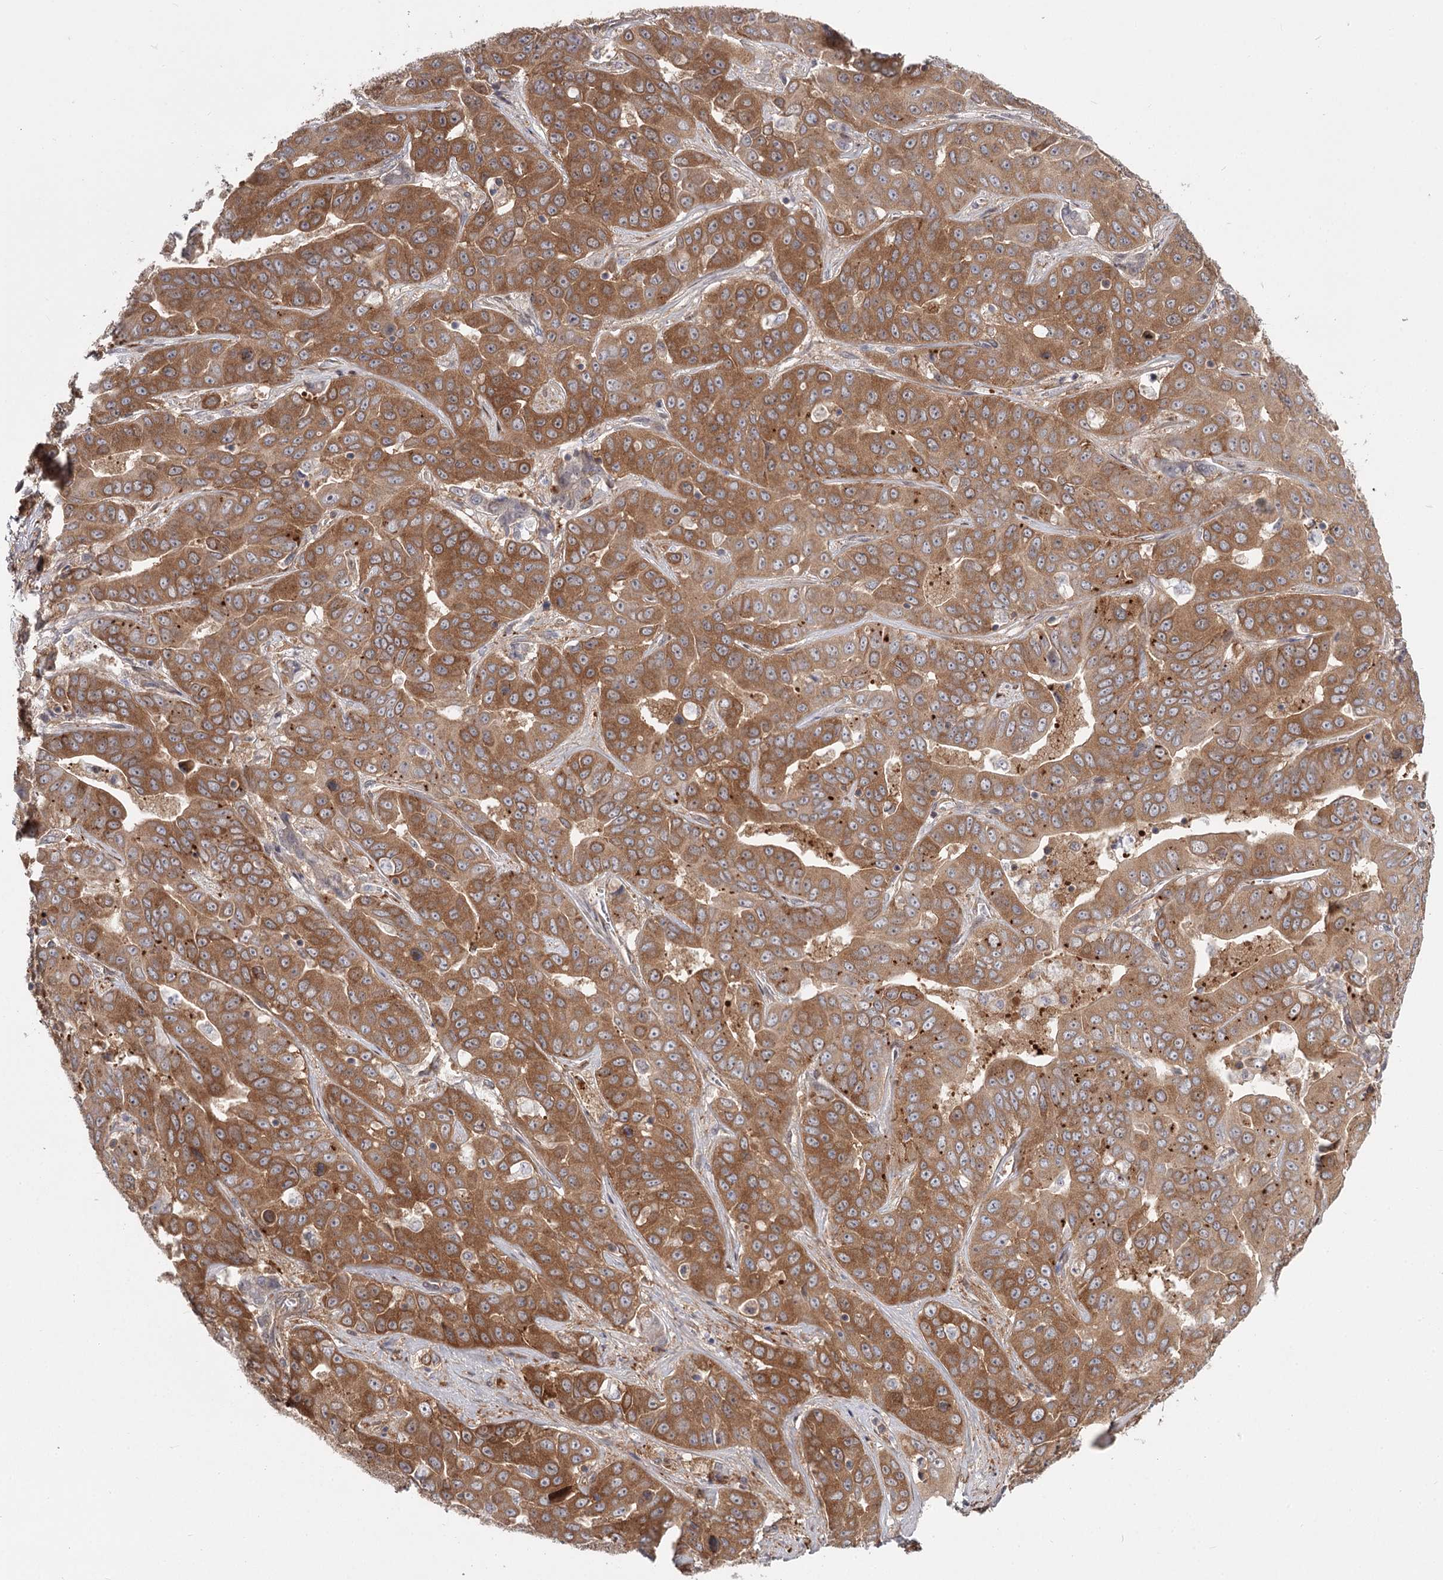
{"staining": {"intensity": "moderate", "quantity": ">75%", "location": "cytoplasmic/membranous"}, "tissue": "liver cancer", "cell_type": "Tumor cells", "image_type": "cancer", "snomed": [{"axis": "morphology", "description": "Cholangiocarcinoma"}, {"axis": "topography", "description": "Liver"}], "caption": "A micrograph of human cholangiocarcinoma (liver) stained for a protein displays moderate cytoplasmic/membranous brown staining in tumor cells.", "gene": "CCNG2", "patient": {"sex": "female", "age": 52}}